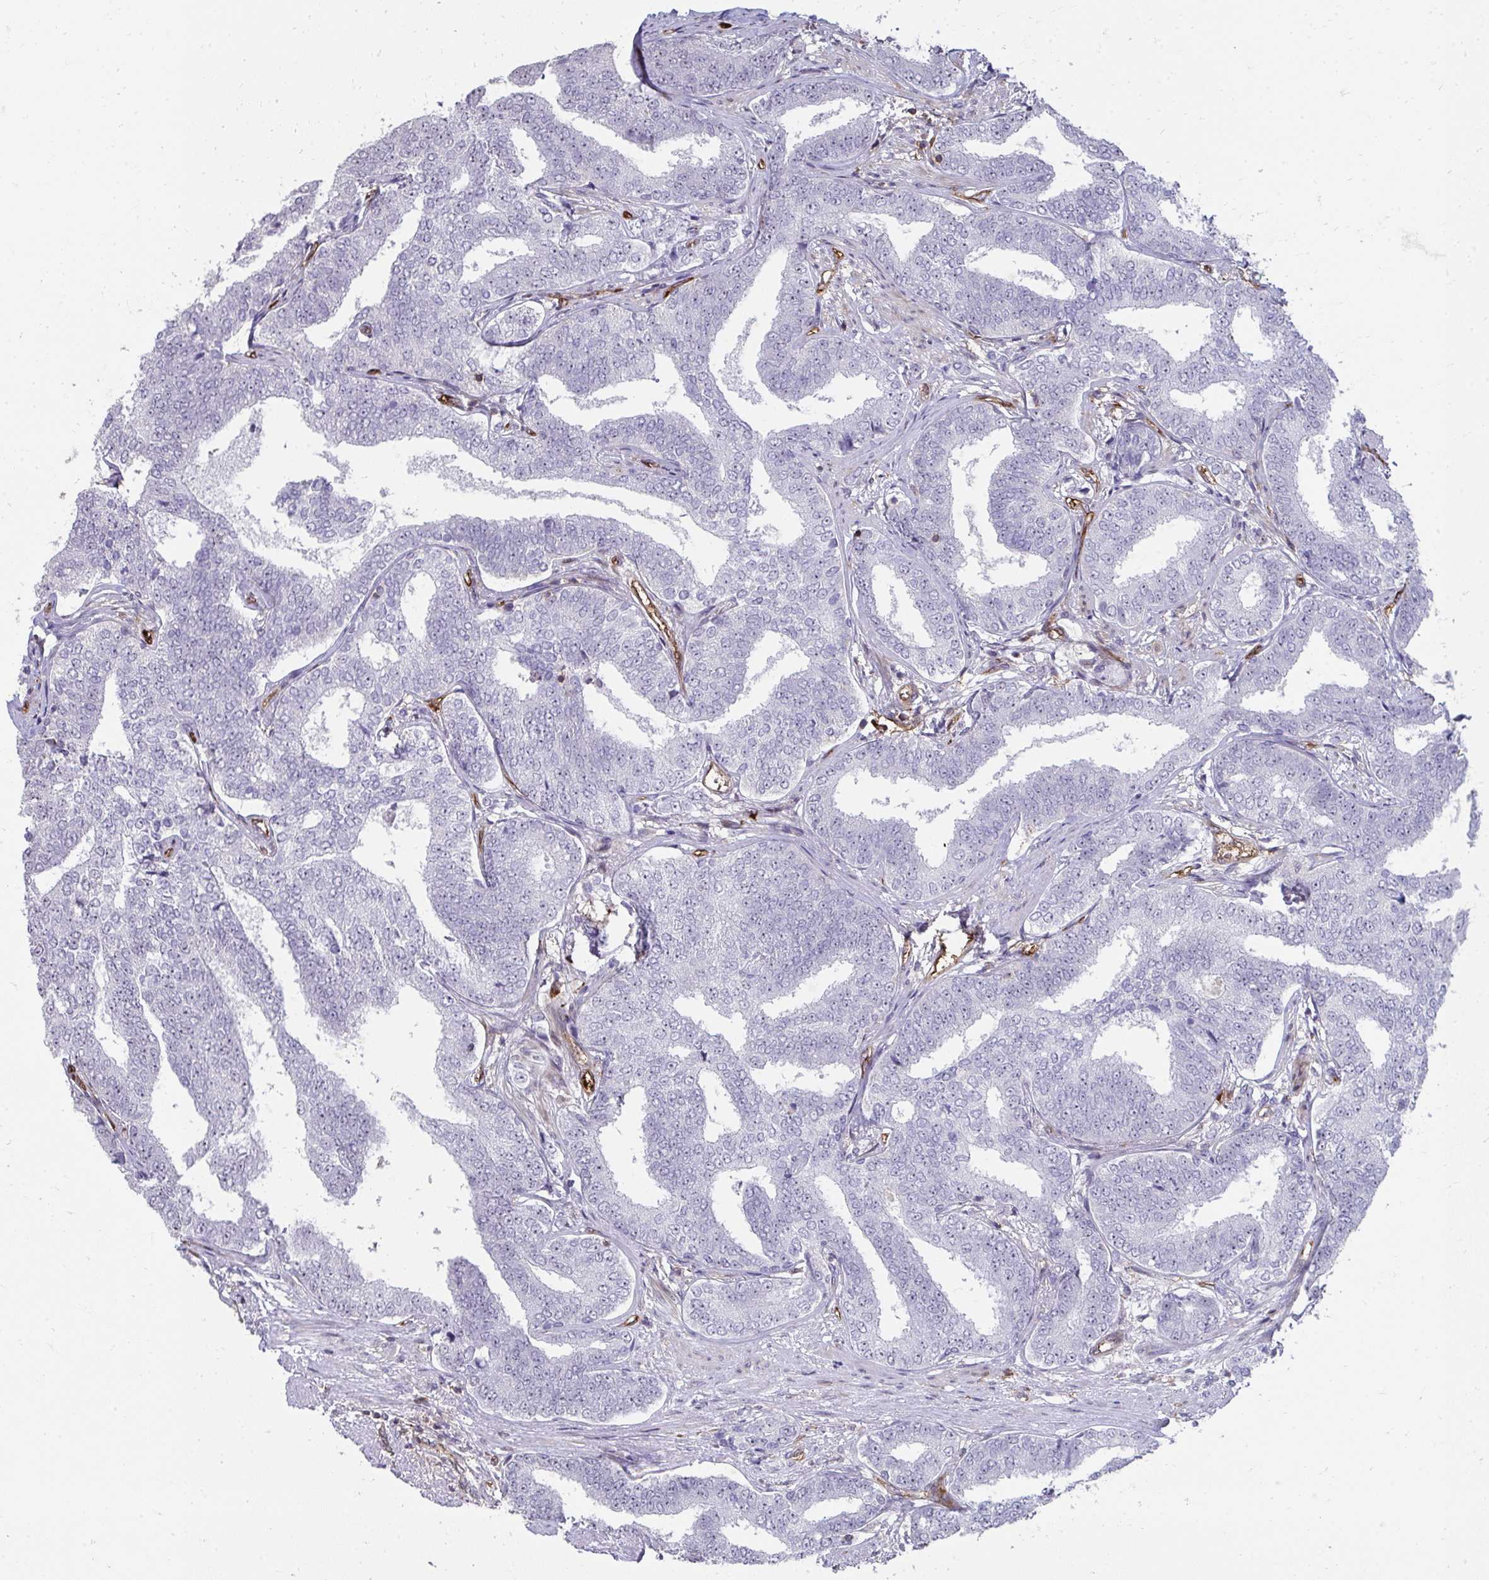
{"staining": {"intensity": "negative", "quantity": "none", "location": "none"}, "tissue": "prostate cancer", "cell_type": "Tumor cells", "image_type": "cancer", "snomed": [{"axis": "morphology", "description": "Adenocarcinoma, High grade"}, {"axis": "topography", "description": "Prostate"}], "caption": "Immunohistochemistry of prostate cancer reveals no positivity in tumor cells. The staining was performed using DAB (3,3'-diaminobenzidine) to visualize the protein expression in brown, while the nuclei were stained in blue with hematoxylin (Magnification: 20x).", "gene": "FOXN3", "patient": {"sex": "male", "age": 72}}